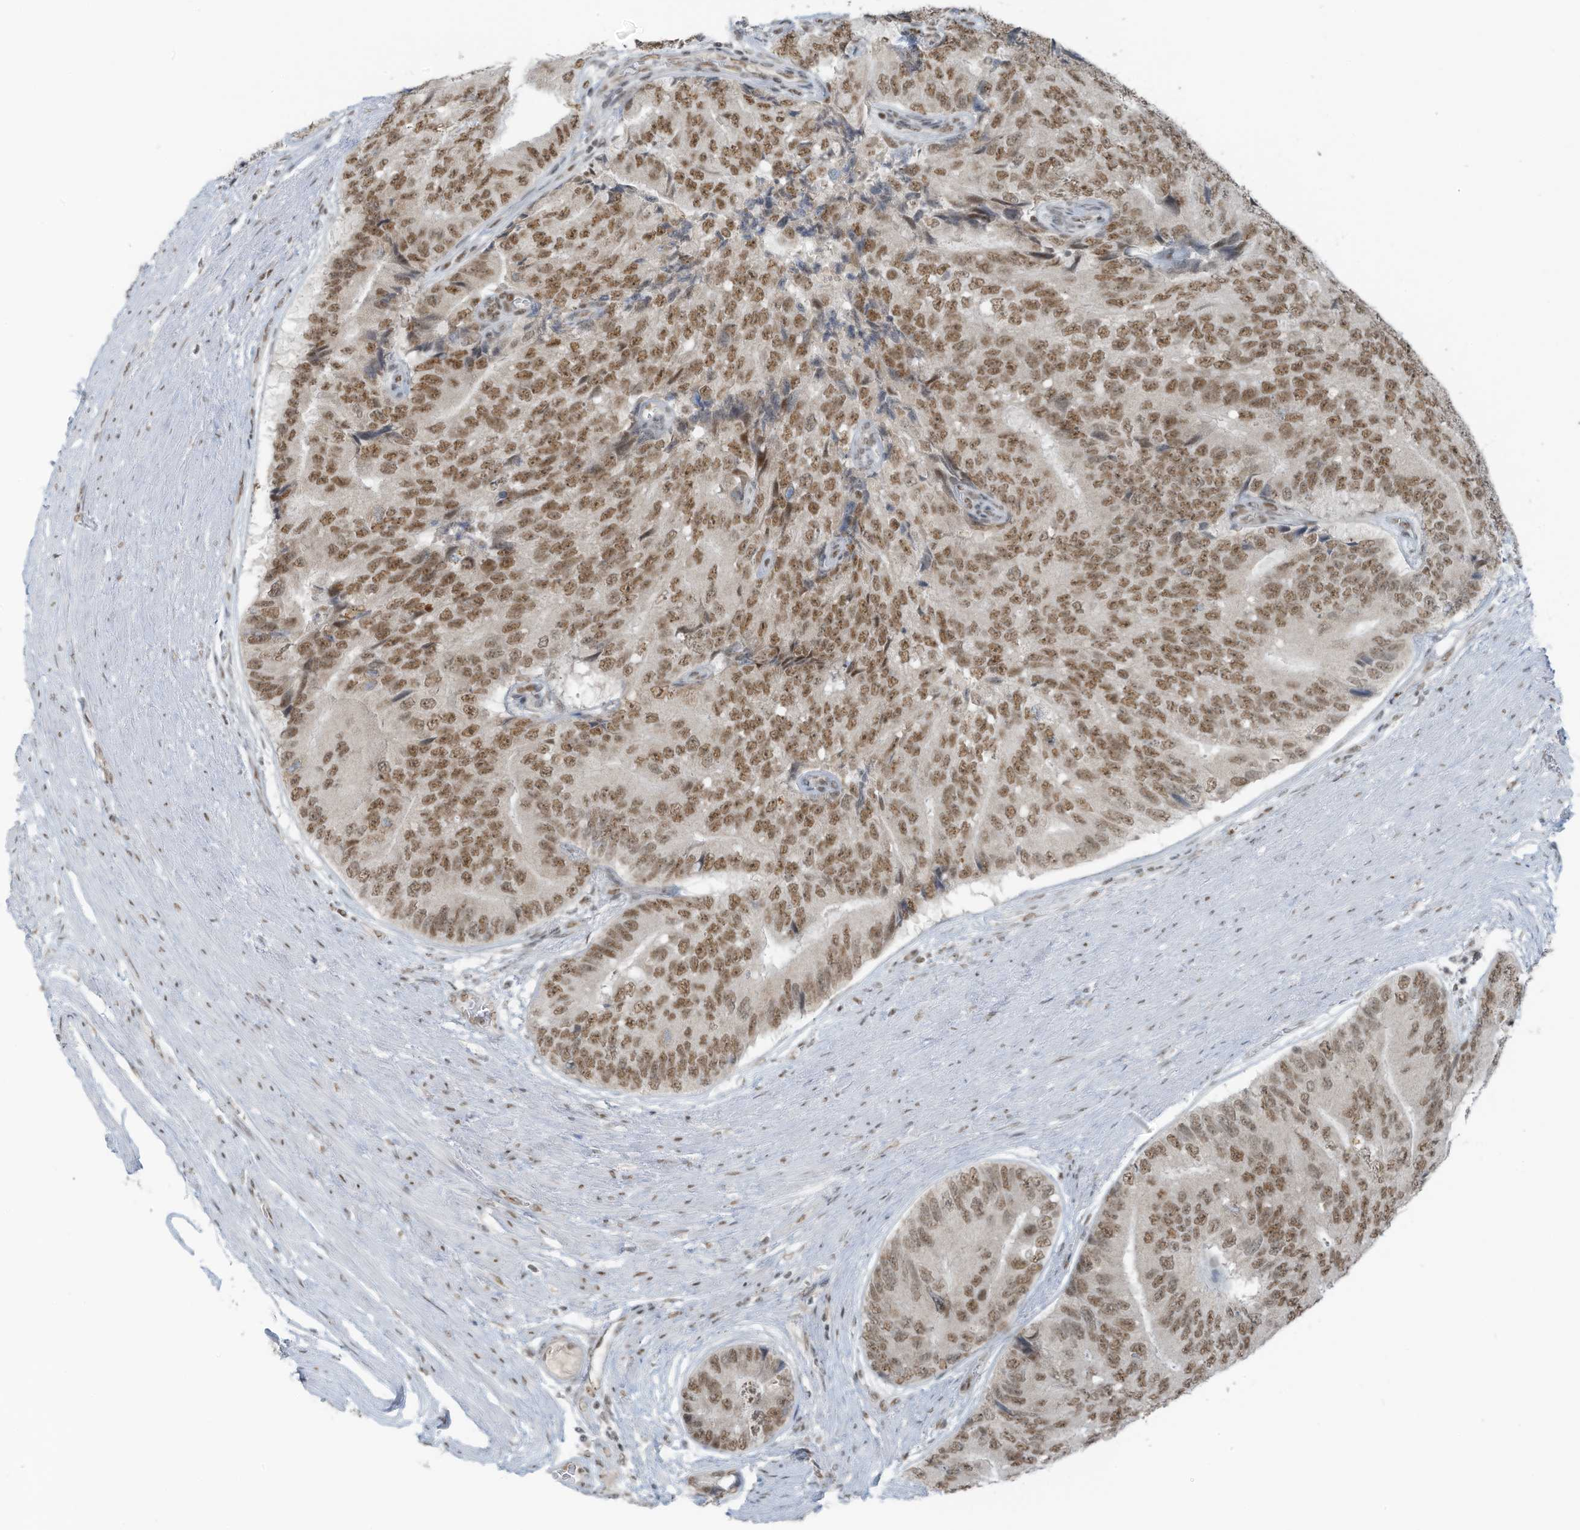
{"staining": {"intensity": "moderate", "quantity": ">75%", "location": "nuclear"}, "tissue": "prostate cancer", "cell_type": "Tumor cells", "image_type": "cancer", "snomed": [{"axis": "morphology", "description": "Adenocarcinoma, High grade"}, {"axis": "topography", "description": "Prostate"}], "caption": "High-grade adenocarcinoma (prostate) stained for a protein displays moderate nuclear positivity in tumor cells.", "gene": "WRNIP1", "patient": {"sex": "male", "age": 70}}